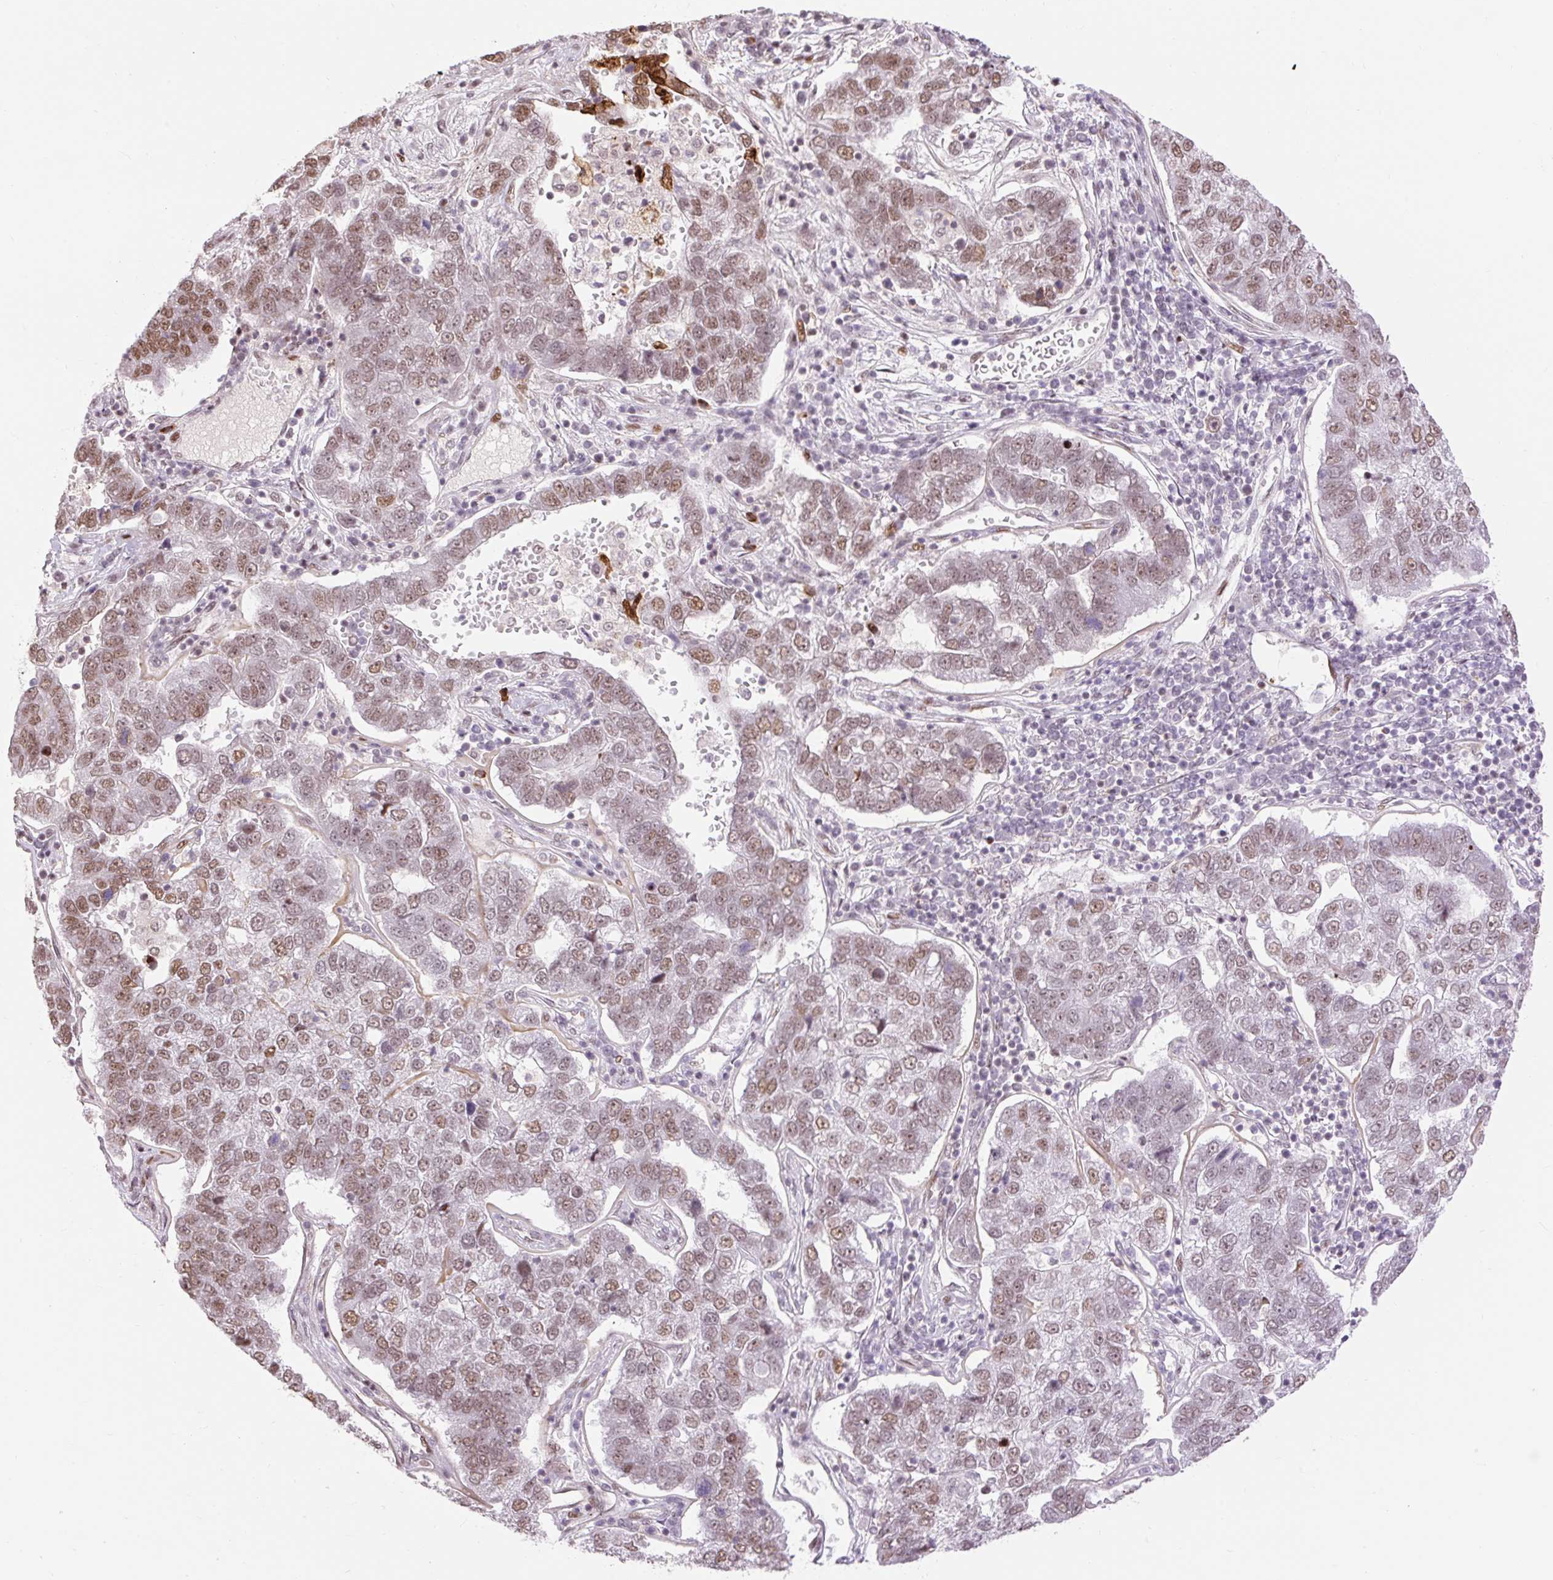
{"staining": {"intensity": "moderate", "quantity": "25%-75%", "location": "nuclear"}, "tissue": "pancreatic cancer", "cell_type": "Tumor cells", "image_type": "cancer", "snomed": [{"axis": "morphology", "description": "Adenocarcinoma, NOS"}, {"axis": "topography", "description": "Pancreas"}], "caption": "IHC of human pancreatic cancer (adenocarcinoma) displays medium levels of moderate nuclear positivity in approximately 25%-75% of tumor cells. The staining was performed using DAB to visualize the protein expression in brown, while the nuclei were stained in blue with hematoxylin (Magnification: 20x).", "gene": "RIPPLY3", "patient": {"sex": "female", "age": 61}}